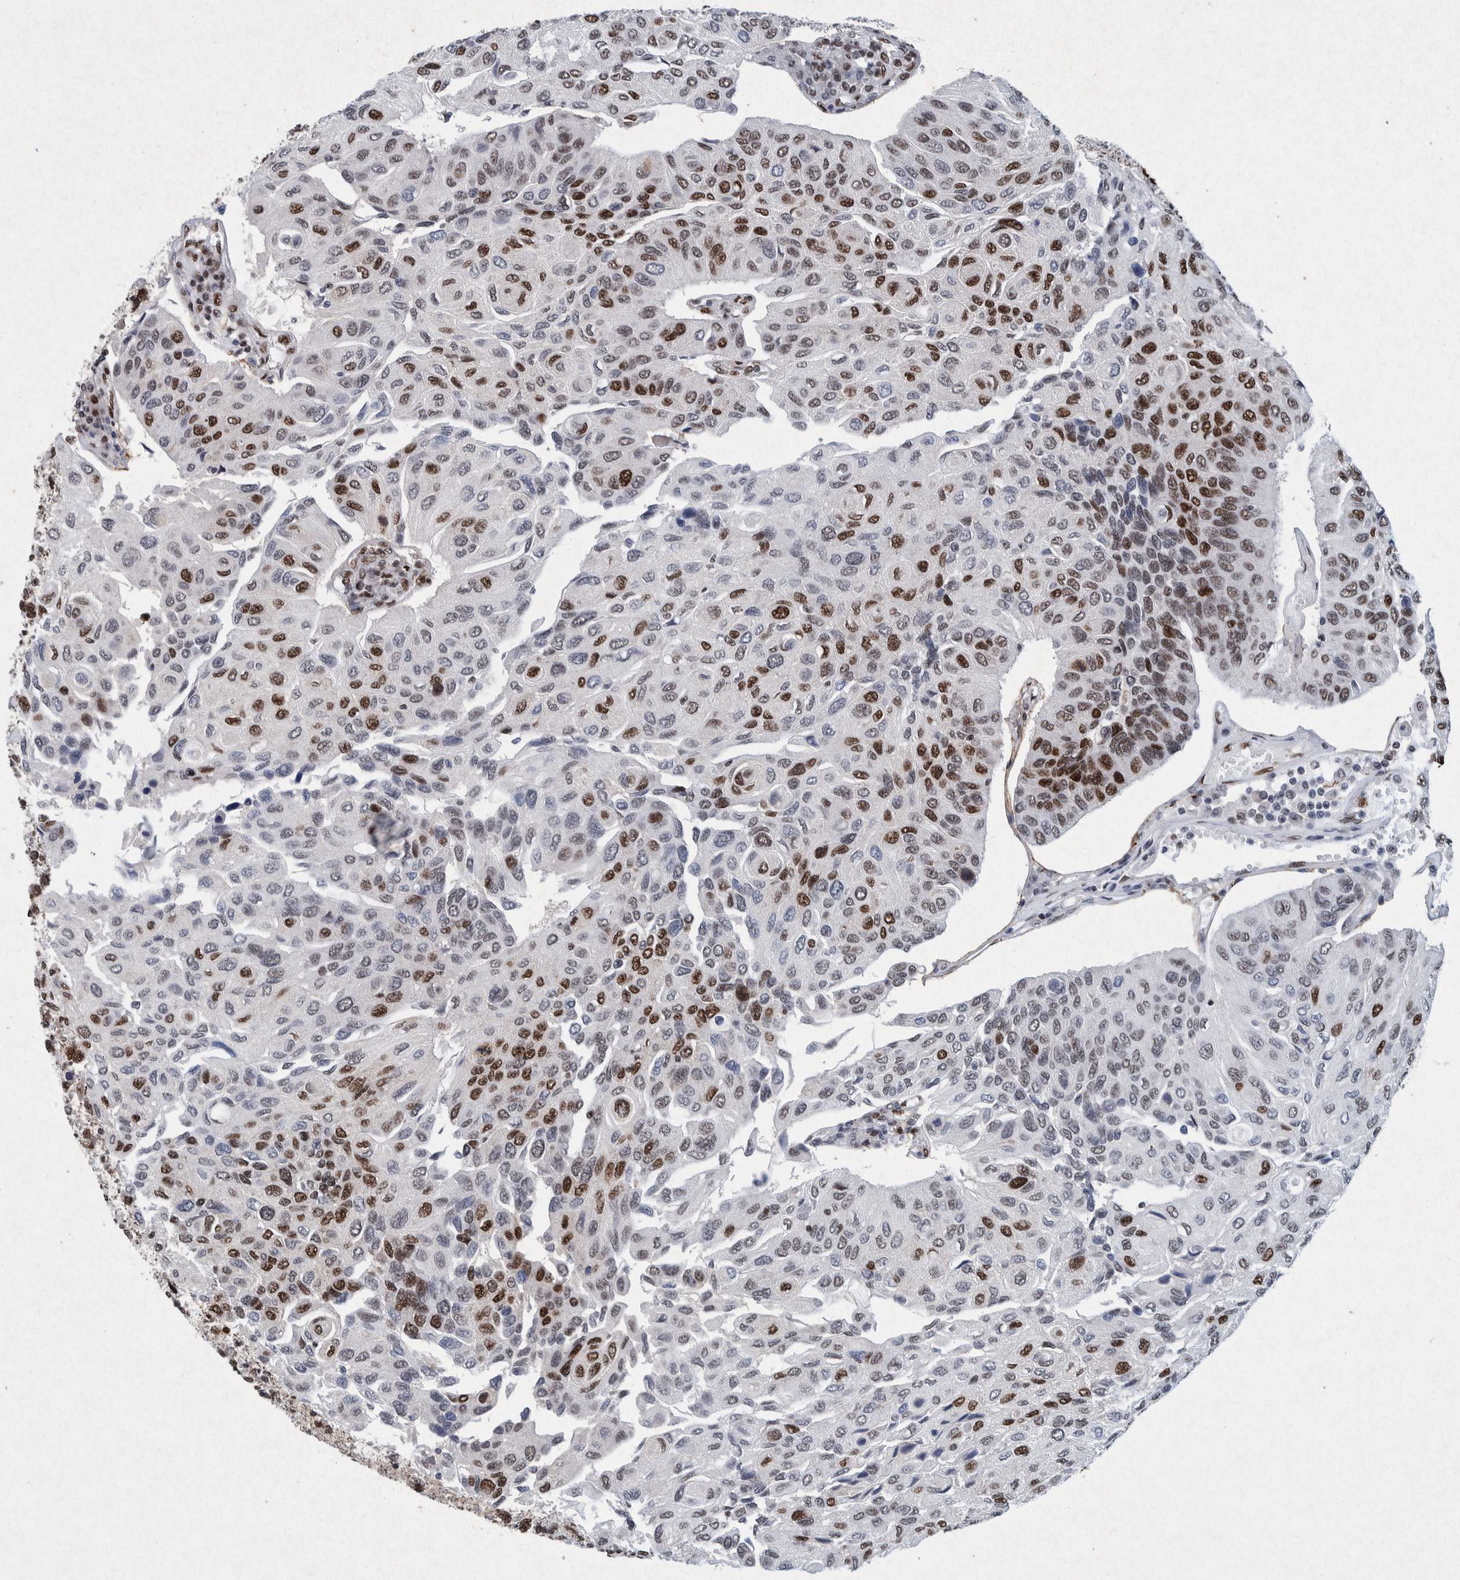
{"staining": {"intensity": "strong", "quantity": ">75%", "location": "nuclear"}, "tissue": "urothelial cancer", "cell_type": "Tumor cells", "image_type": "cancer", "snomed": [{"axis": "morphology", "description": "Urothelial carcinoma, High grade"}, {"axis": "topography", "description": "Urinary bladder"}], "caption": "Urothelial carcinoma (high-grade) was stained to show a protein in brown. There is high levels of strong nuclear positivity in about >75% of tumor cells.", "gene": "TAF10", "patient": {"sex": "male", "age": 66}}